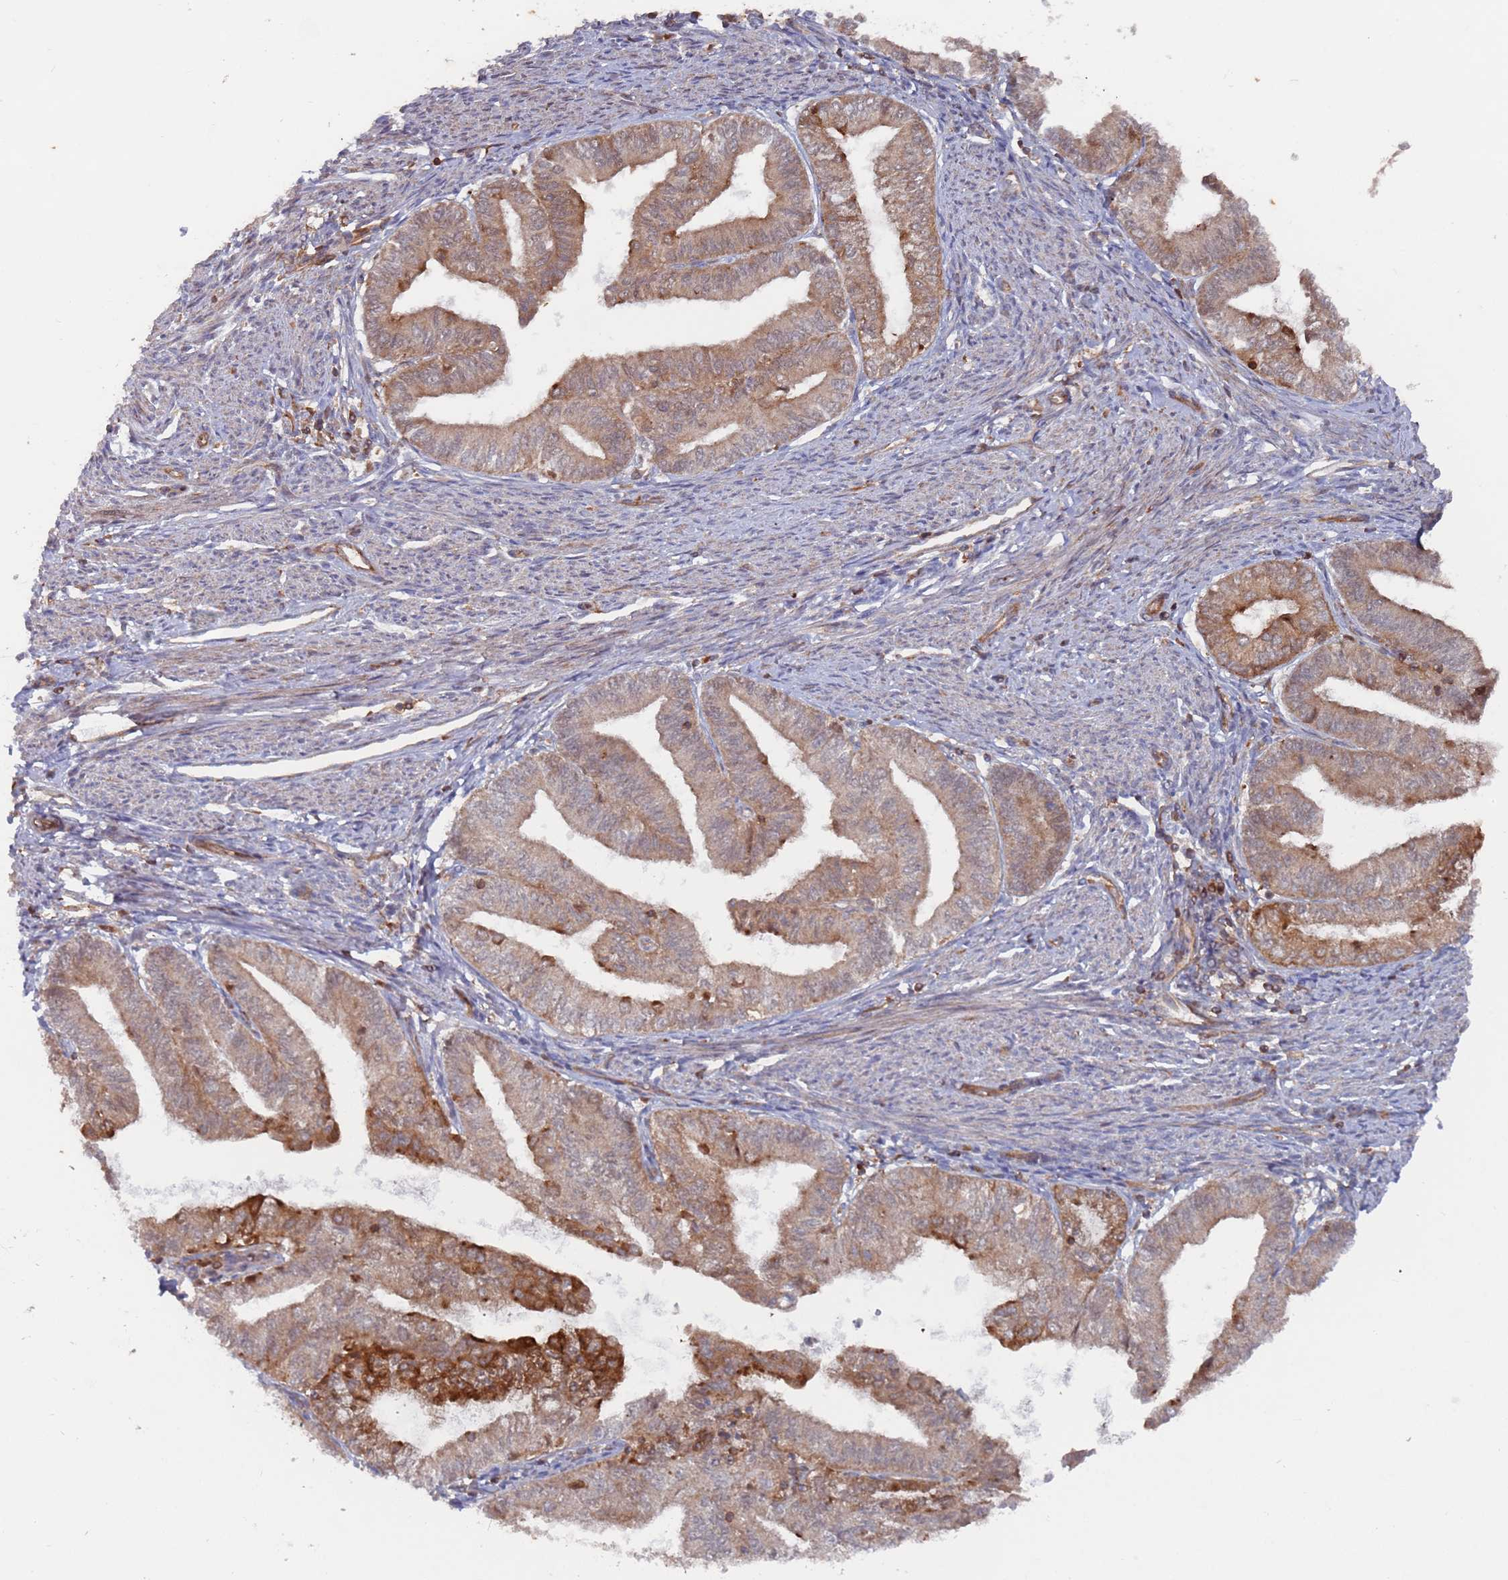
{"staining": {"intensity": "strong", "quantity": "<25%", "location": "cytoplasmic/membranous"}, "tissue": "endometrial cancer", "cell_type": "Tumor cells", "image_type": "cancer", "snomed": [{"axis": "morphology", "description": "Adenocarcinoma, NOS"}, {"axis": "topography", "description": "Endometrium"}], "caption": "A medium amount of strong cytoplasmic/membranous staining is seen in approximately <25% of tumor cells in endometrial cancer tissue. The protein is shown in brown color, while the nuclei are stained blue.", "gene": "DDX60", "patient": {"sex": "female", "age": 66}}